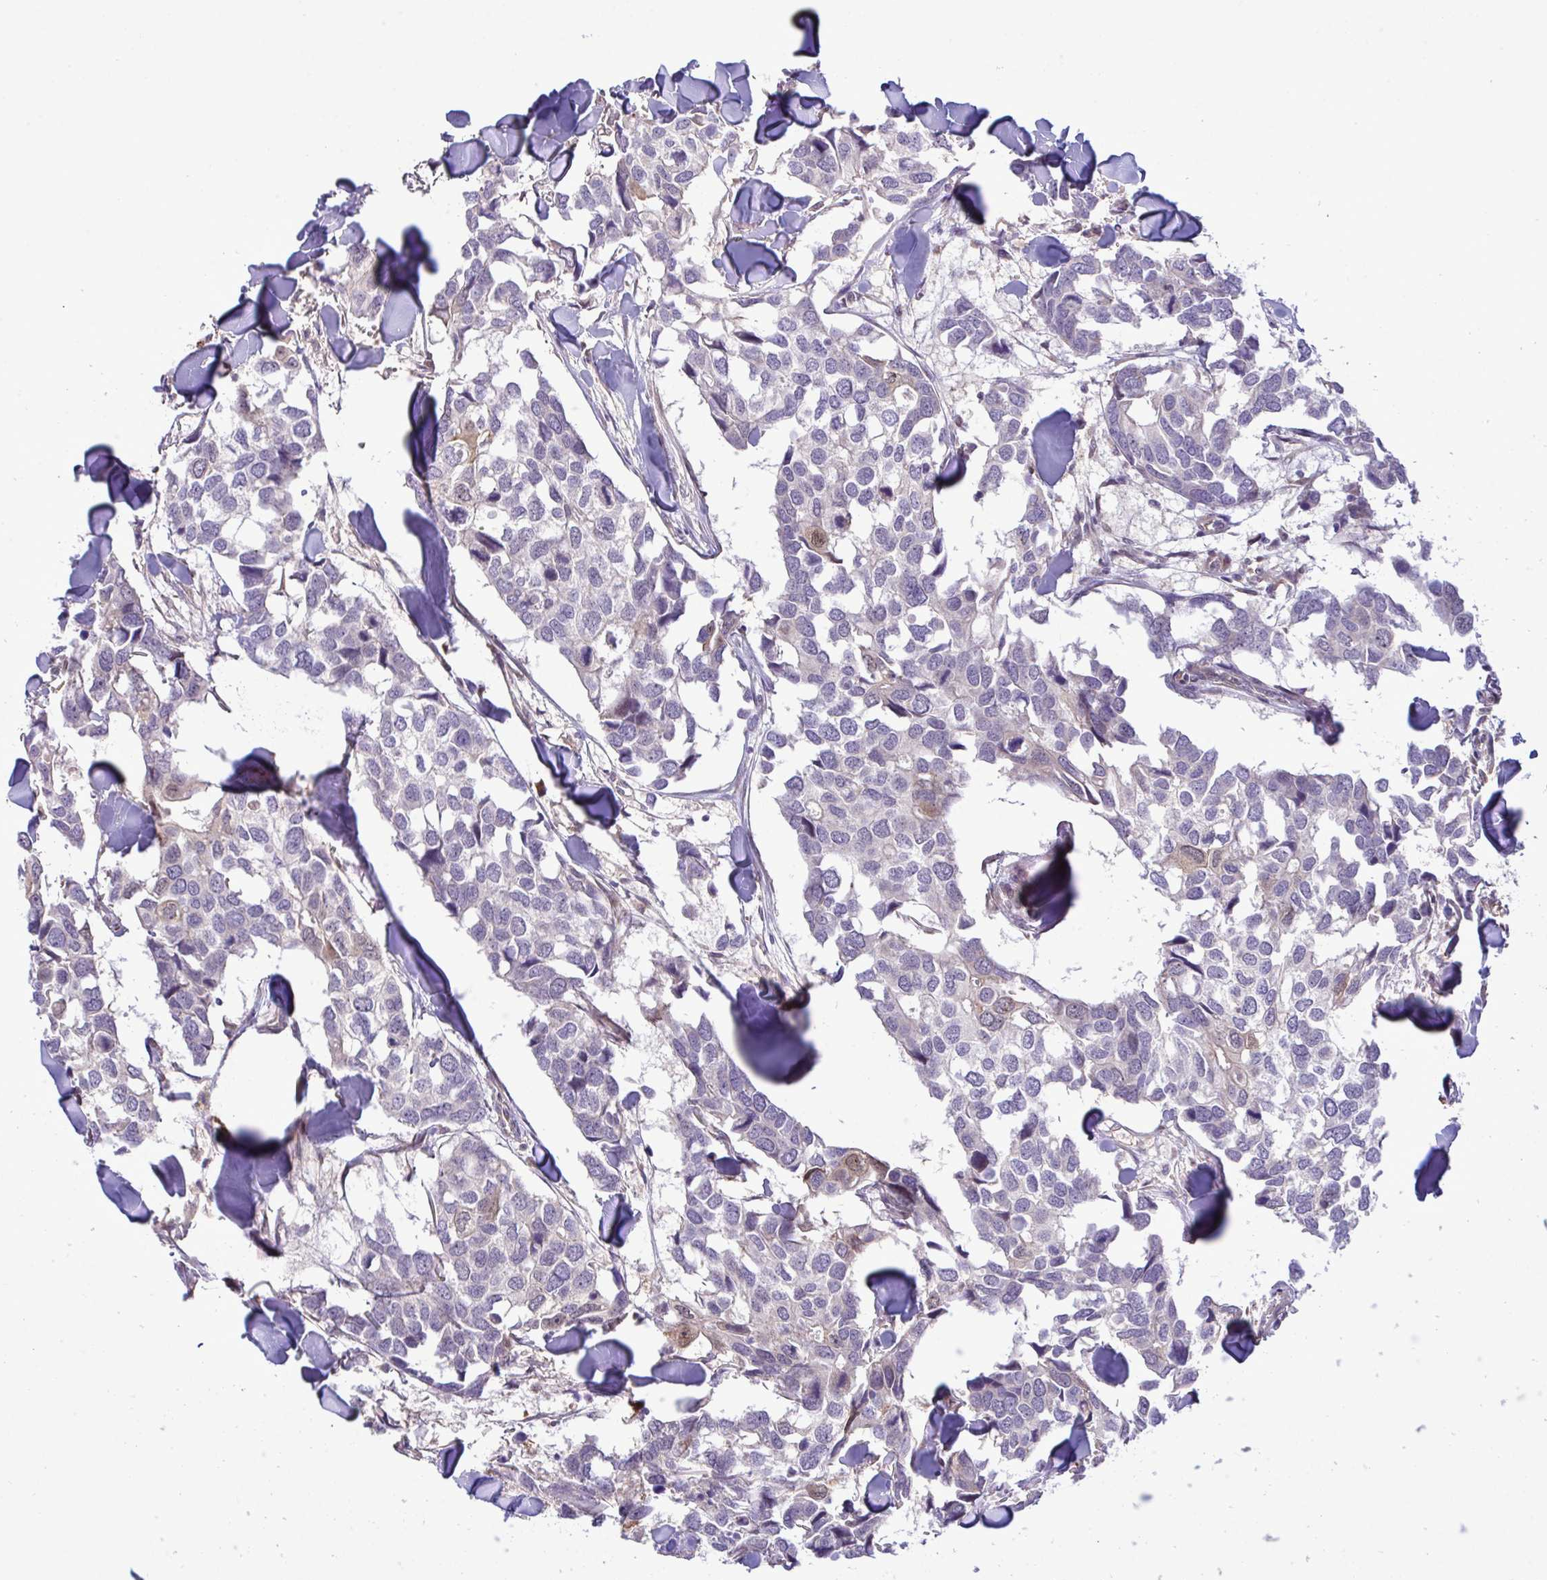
{"staining": {"intensity": "negative", "quantity": "none", "location": "none"}, "tissue": "breast cancer", "cell_type": "Tumor cells", "image_type": "cancer", "snomed": [{"axis": "morphology", "description": "Duct carcinoma"}, {"axis": "topography", "description": "Breast"}], "caption": "There is no significant positivity in tumor cells of breast cancer (invasive ductal carcinoma). (Brightfield microscopy of DAB (3,3'-diaminobenzidine) immunohistochemistry at high magnification).", "gene": "CMPK1", "patient": {"sex": "female", "age": 83}}